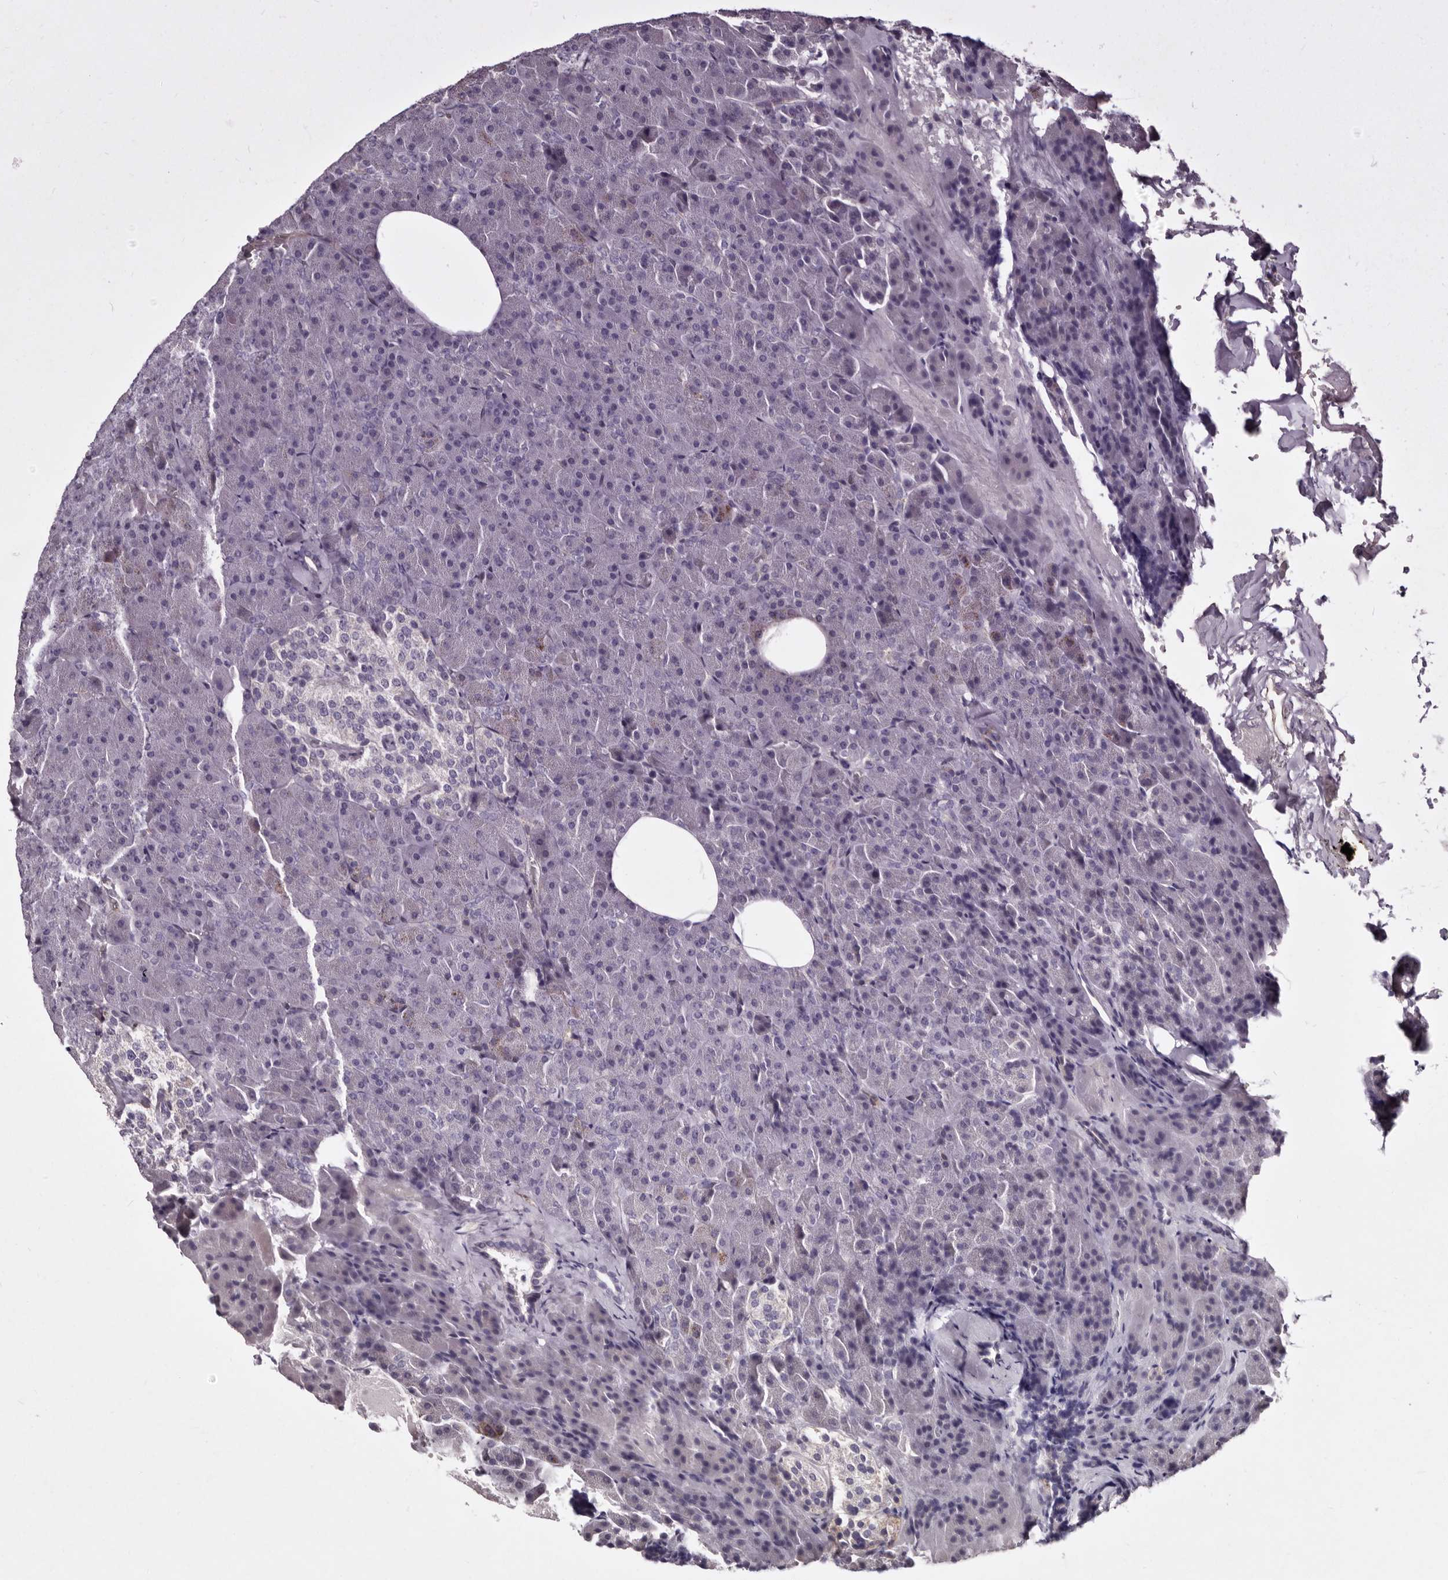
{"staining": {"intensity": "negative", "quantity": "none", "location": "none"}, "tissue": "pancreas", "cell_type": "Exocrine glandular cells", "image_type": "normal", "snomed": [{"axis": "morphology", "description": "Normal tissue, NOS"}, {"axis": "morphology", "description": "Carcinoid, malignant, NOS"}, {"axis": "topography", "description": "Pancreas"}], "caption": "An IHC photomicrograph of unremarkable pancreas is shown. There is no staining in exocrine glandular cells of pancreas.", "gene": "GIMAP4", "patient": {"sex": "female", "age": 35}}